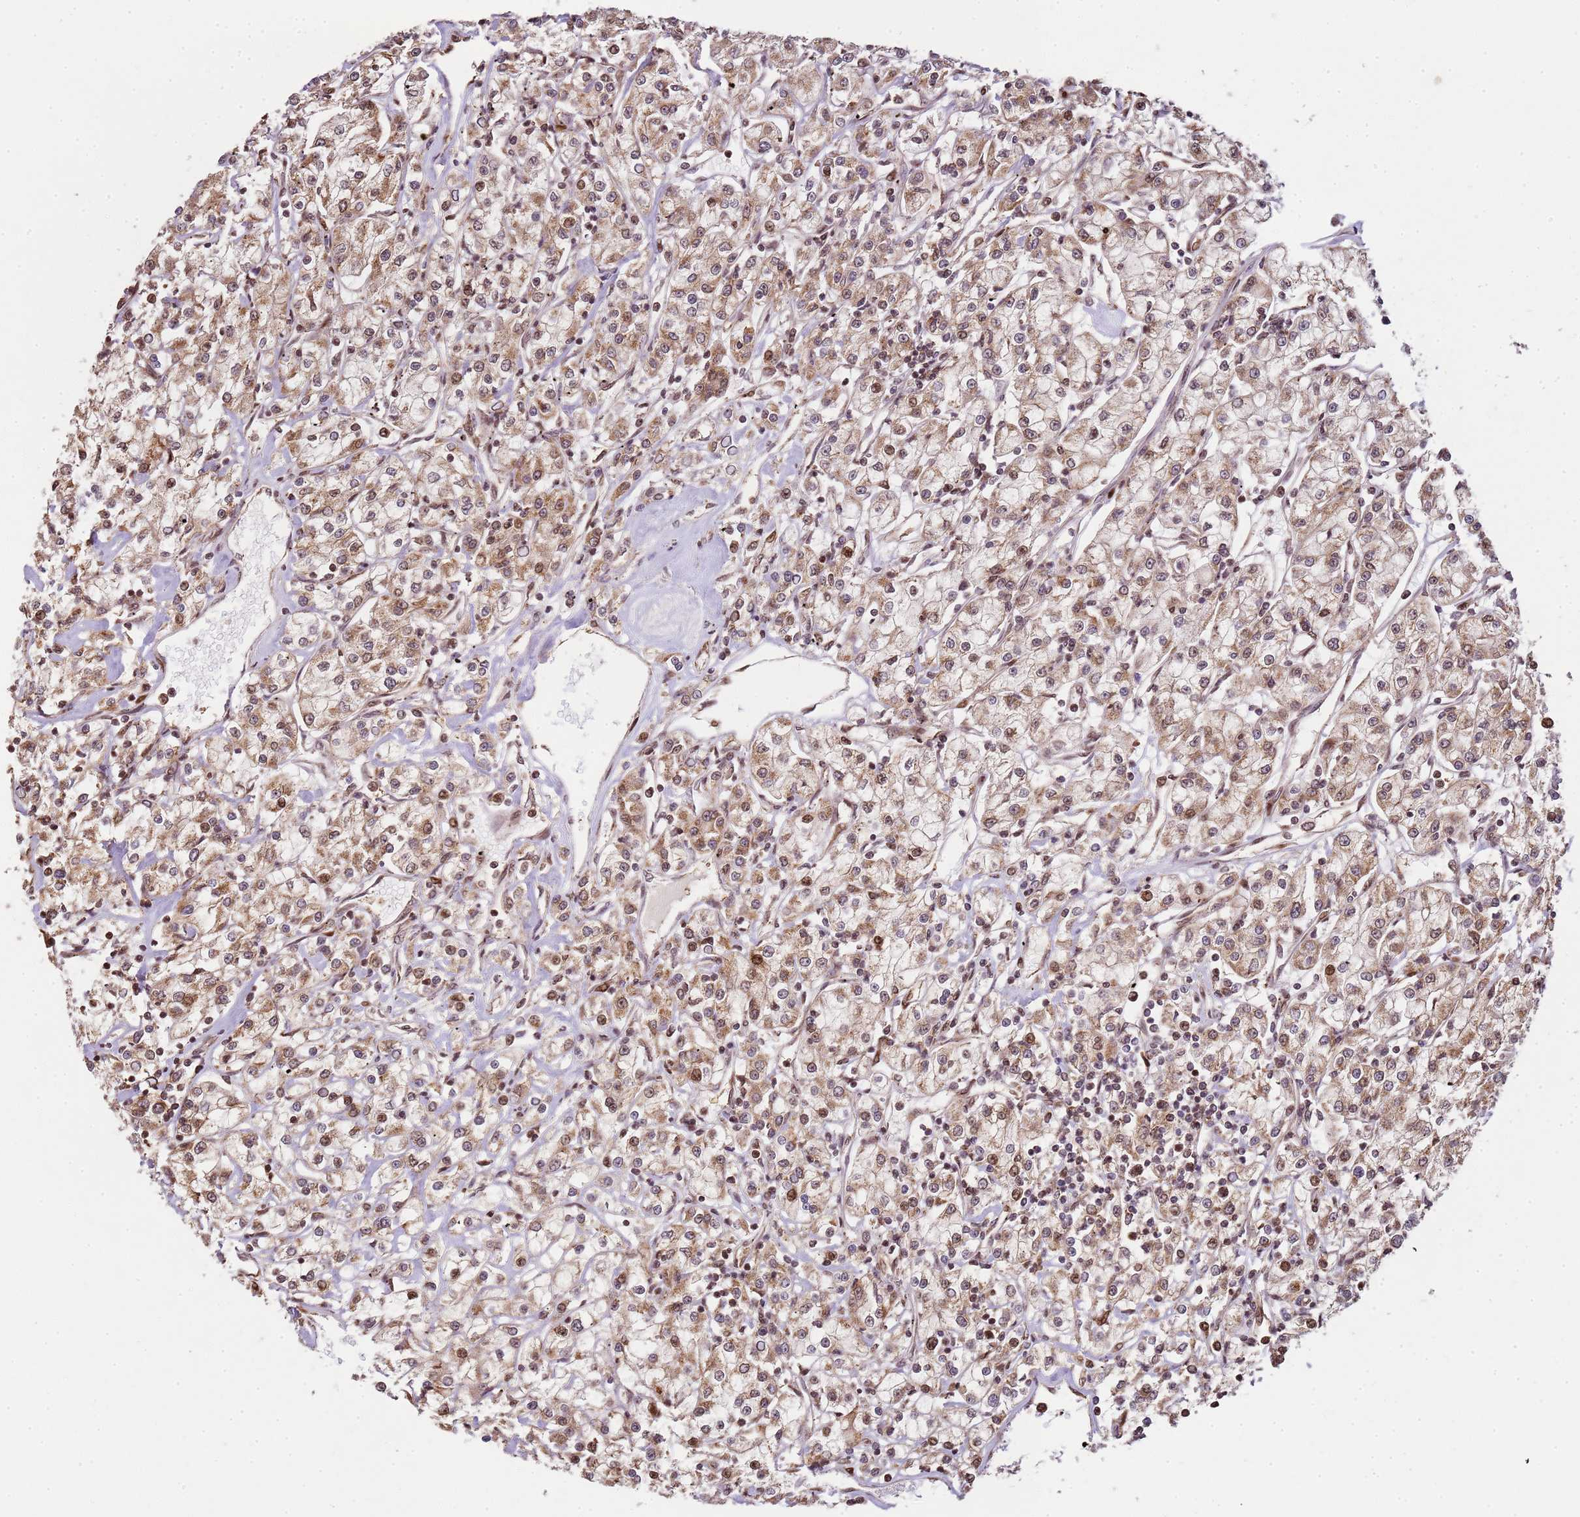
{"staining": {"intensity": "moderate", "quantity": ">75%", "location": "cytoplasmic/membranous"}, "tissue": "renal cancer", "cell_type": "Tumor cells", "image_type": "cancer", "snomed": [{"axis": "morphology", "description": "Adenocarcinoma, NOS"}, {"axis": "topography", "description": "Kidney"}], "caption": "Protein analysis of adenocarcinoma (renal) tissue demonstrates moderate cytoplasmic/membranous expression in about >75% of tumor cells.", "gene": "PEX14", "patient": {"sex": "female", "age": 59}}